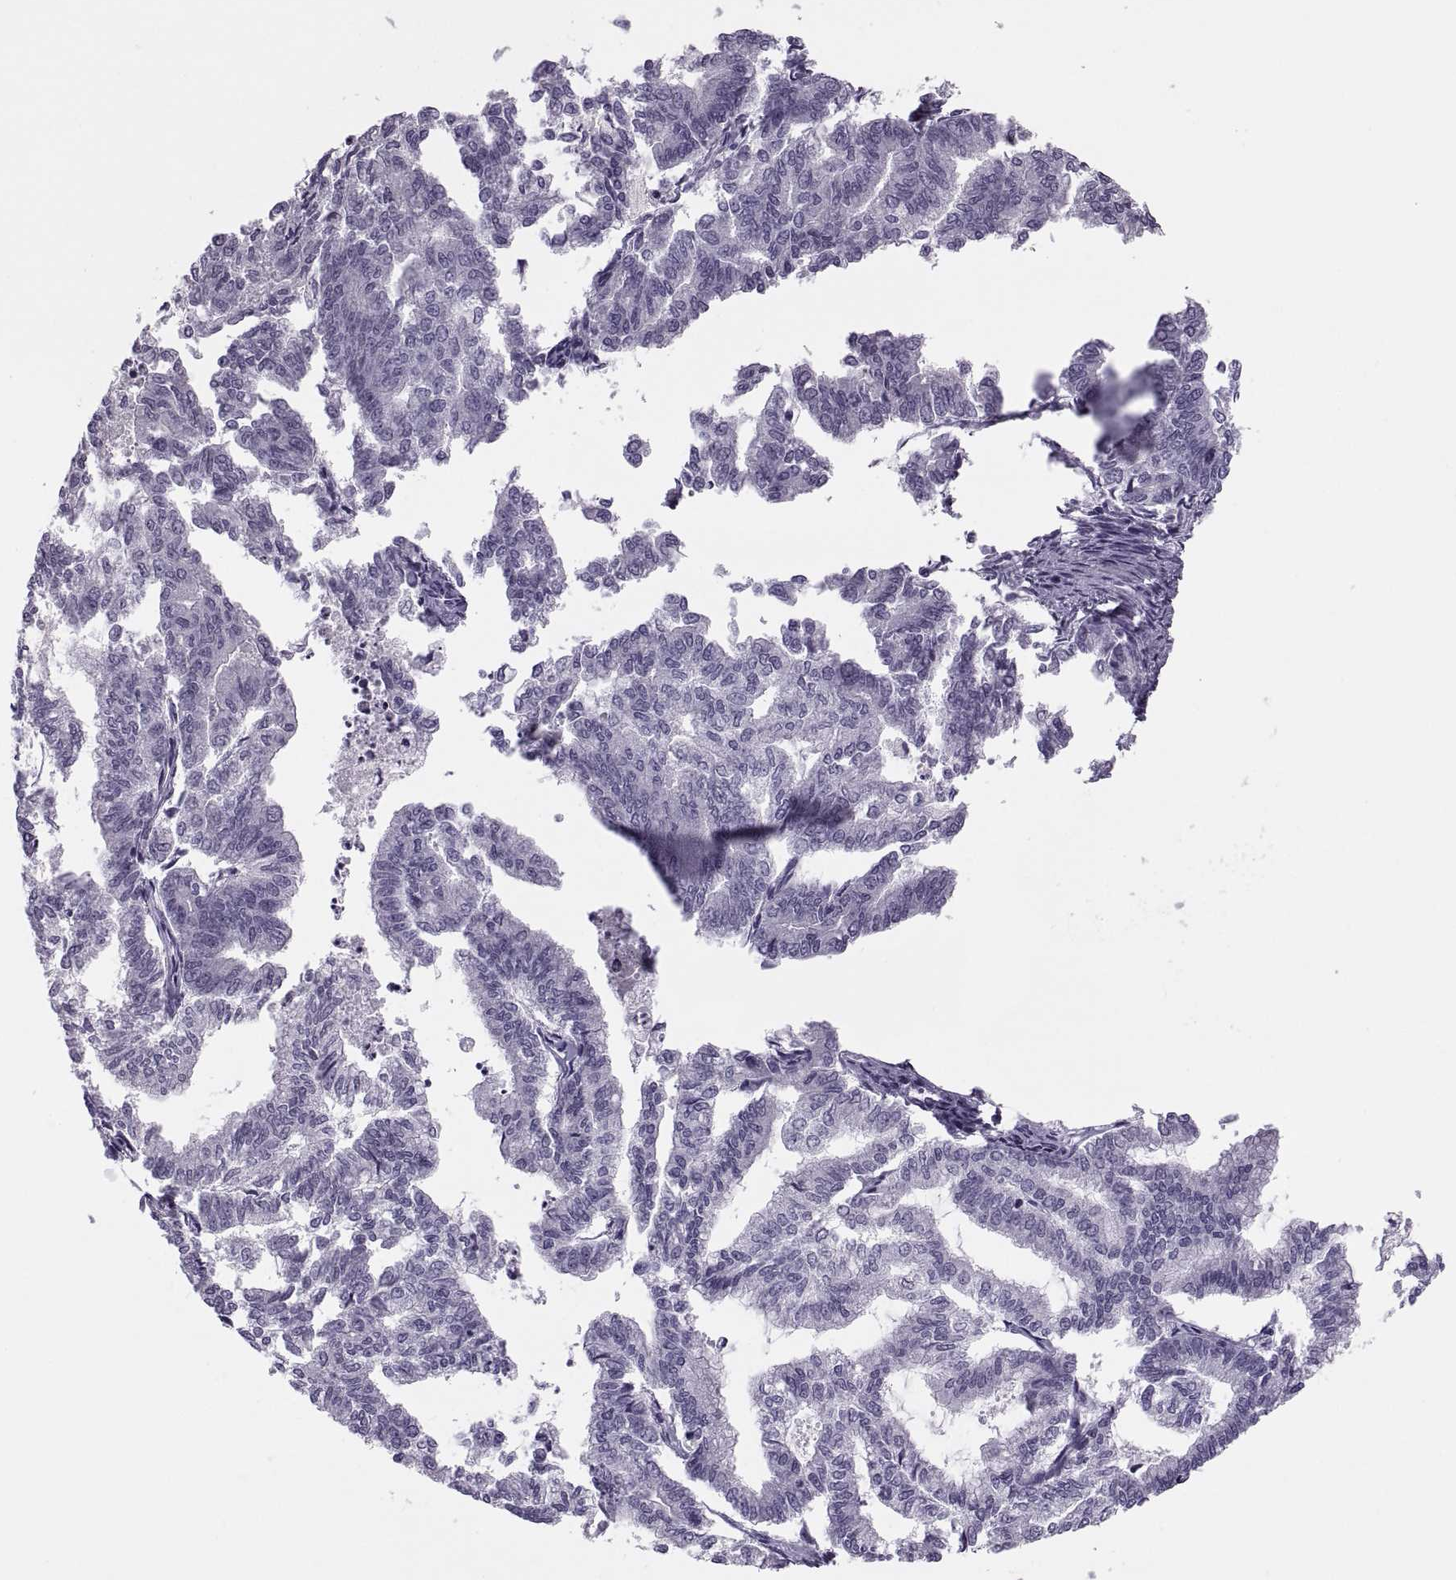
{"staining": {"intensity": "negative", "quantity": "none", "location": "none"}, "tissue": "endometrial cancer", "cell_type": "Tumor cells", "image_type": "cancer", "snomed": [{"axis": "morphology", "description": "Adenocarcinoma, NOS"}, {"axis": "topography", "description": "Endometrium"}], "caption": "DAB immunohistochemical staining of human endometrial cancer (adenocarcinoma) demonstrates no significant expression in tumor cells. The staining is performed using DAB brown chromogen with nuclei counter-stained in using hematoxylin.", "gene": "SYNGR4", "patient": {"sex": "female", "age": 79}}